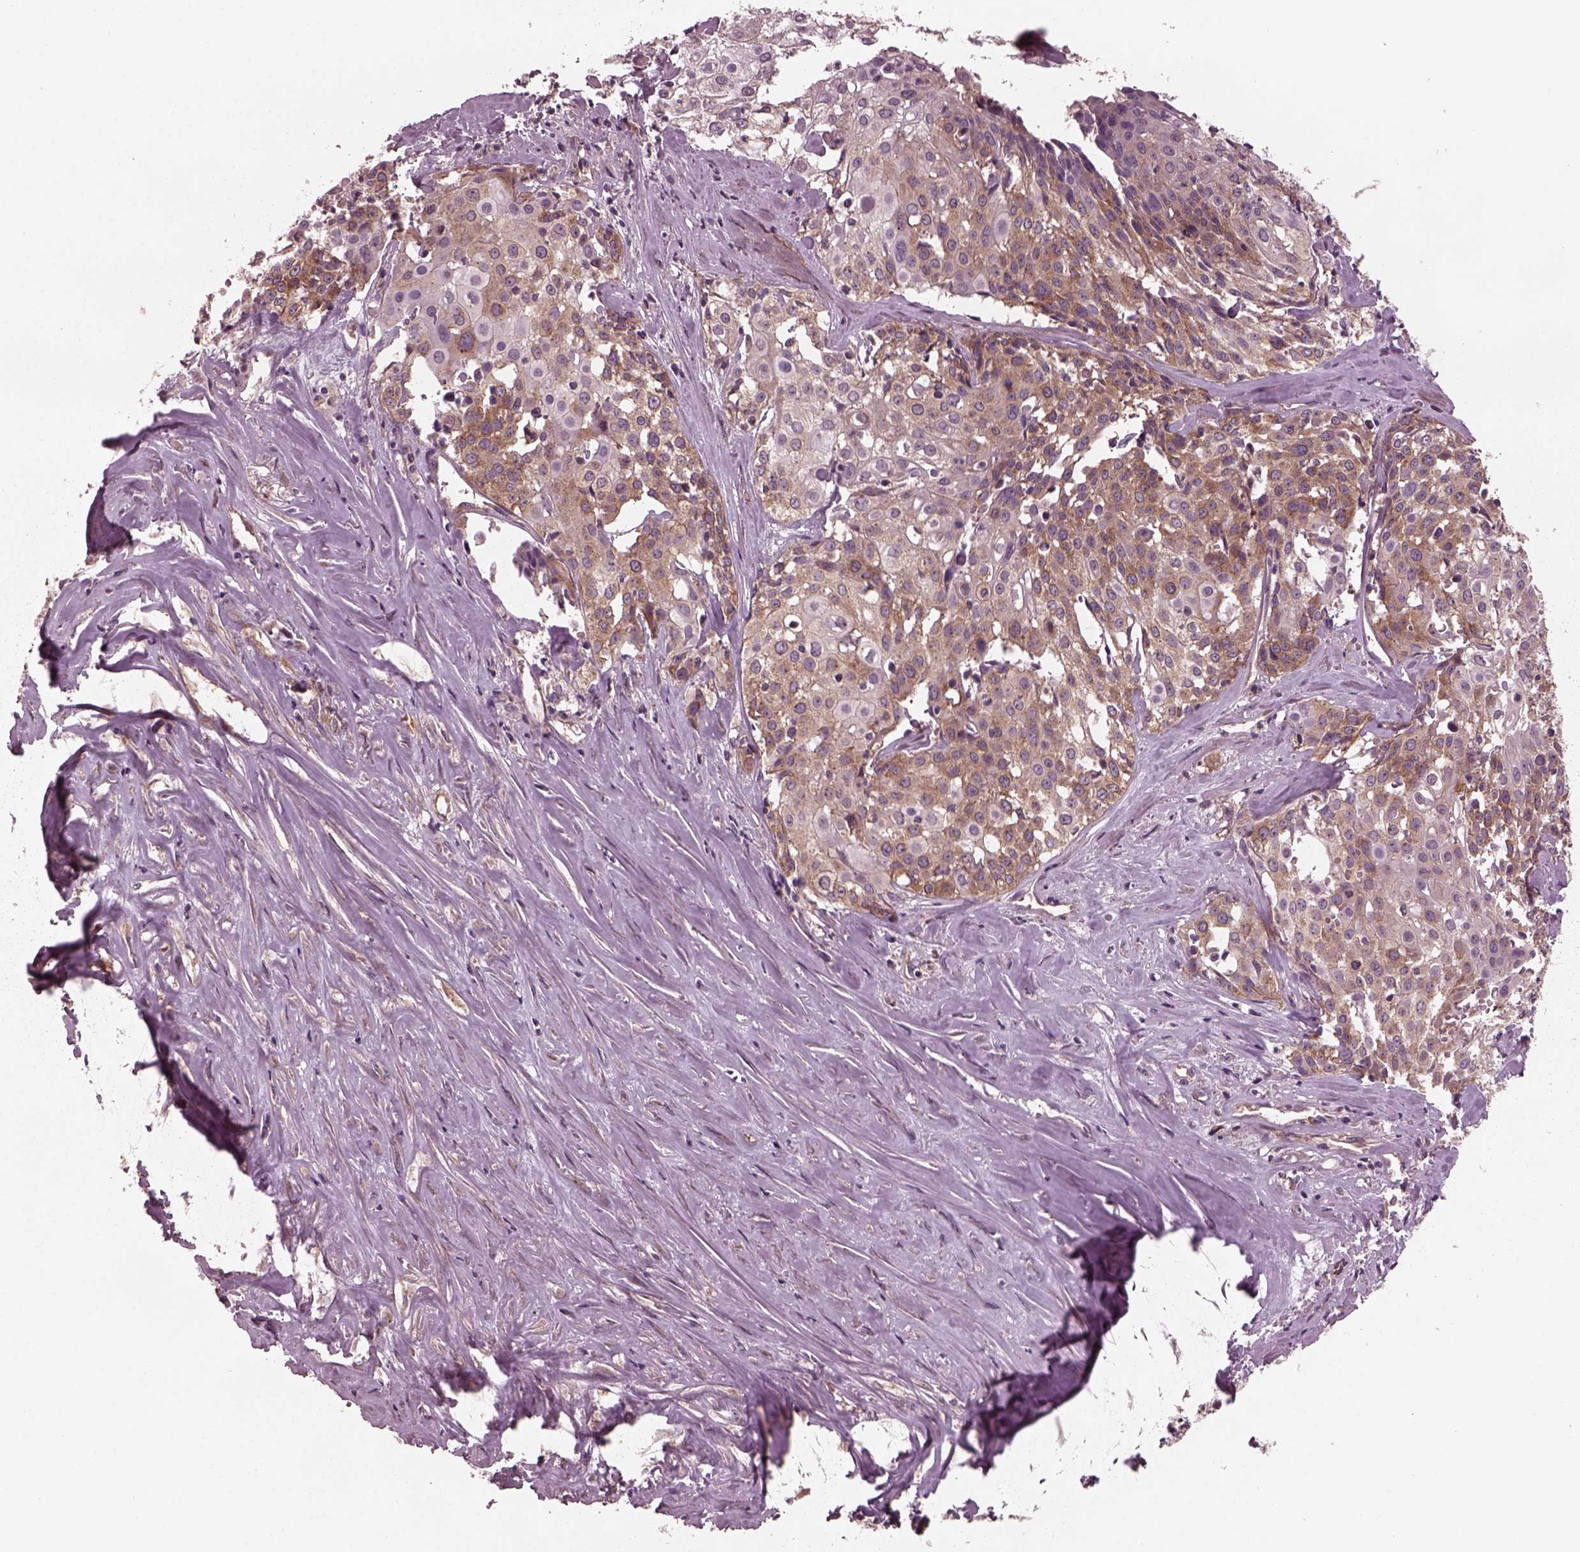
{"staining": {"intensity": "moderate", "quantity": "<25%", "location": "cytoplasmic/membranous"}, "tissue": "cervical cancer", "cell_type": "Tumor cells", "image_type": "cancer", "snomed": [{"axis": "morphology", "description": "Squamous cell carcinoma, NOS"}, {"axis": "topography", "description": "Cervix"}], "caption": "Cervical cancer (squamous cell carcinoma) tissue shows moderate cytoplasmic/membranous positivity in approximately <25% of tumor cells, visualized by immunohistochemistry. (DAB (3,3'-diaminobenzidine) IHC, brown staining for protein, blue staining for nuclei).", "gene": "TUBG1", "patient": {"sex": "female", "age": 39}}